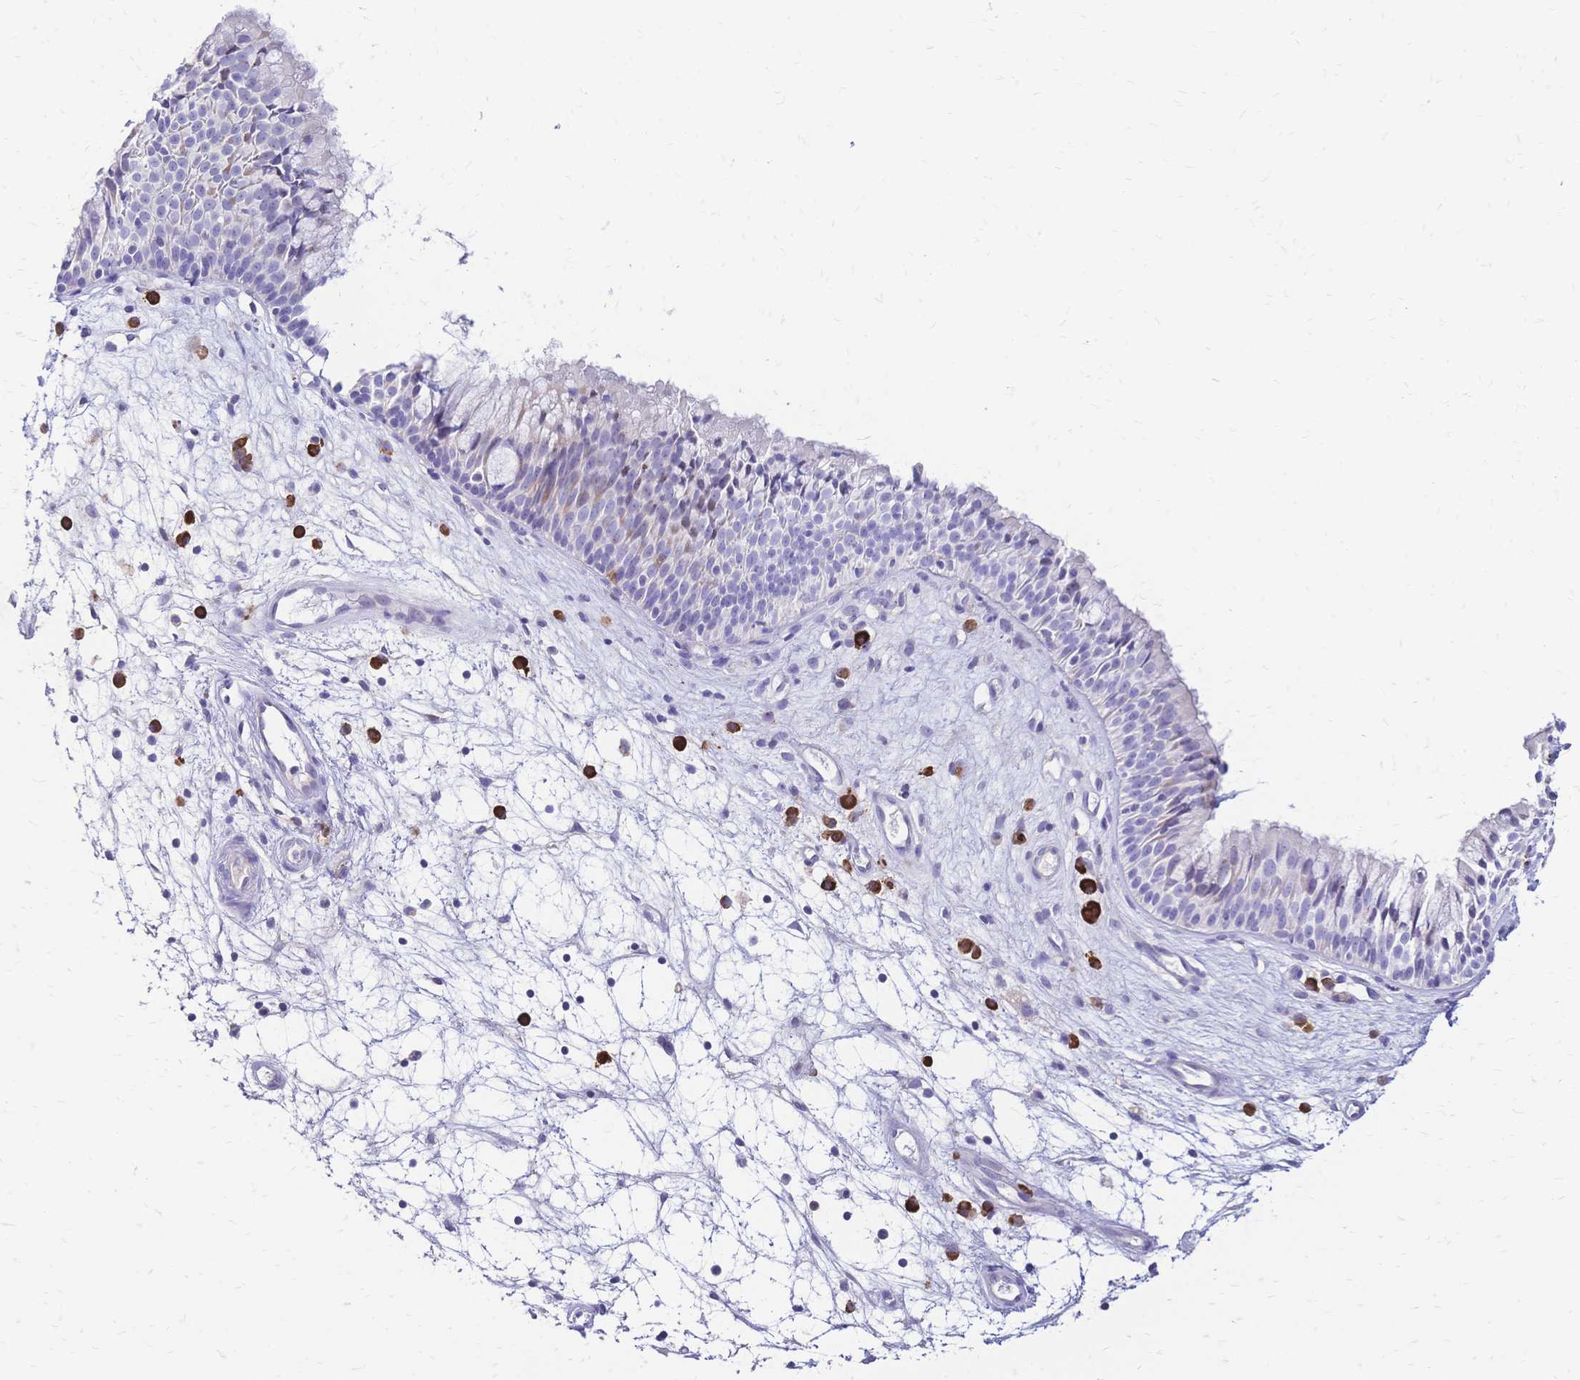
{"staining": {"intensity": "negative", "quantity": "none", "location": "none"}, "tissue": "nasopharynx", "cell_type": "Respiratory epithelial cells", "image_type": "normal", "snomed": [{"axis": "morphology", "description": "Normal tissue, NOS"}, {"axis": "topography", "description": "Nasopharynx"}], "caption": "A high-resolution micrograph shows IHC staining of benign nasopharynx, which exhibits no significant positivity in respiratory epithelial cells.", "gene": "IL2RA", "patient": {"sex": "male", "age": 69}}